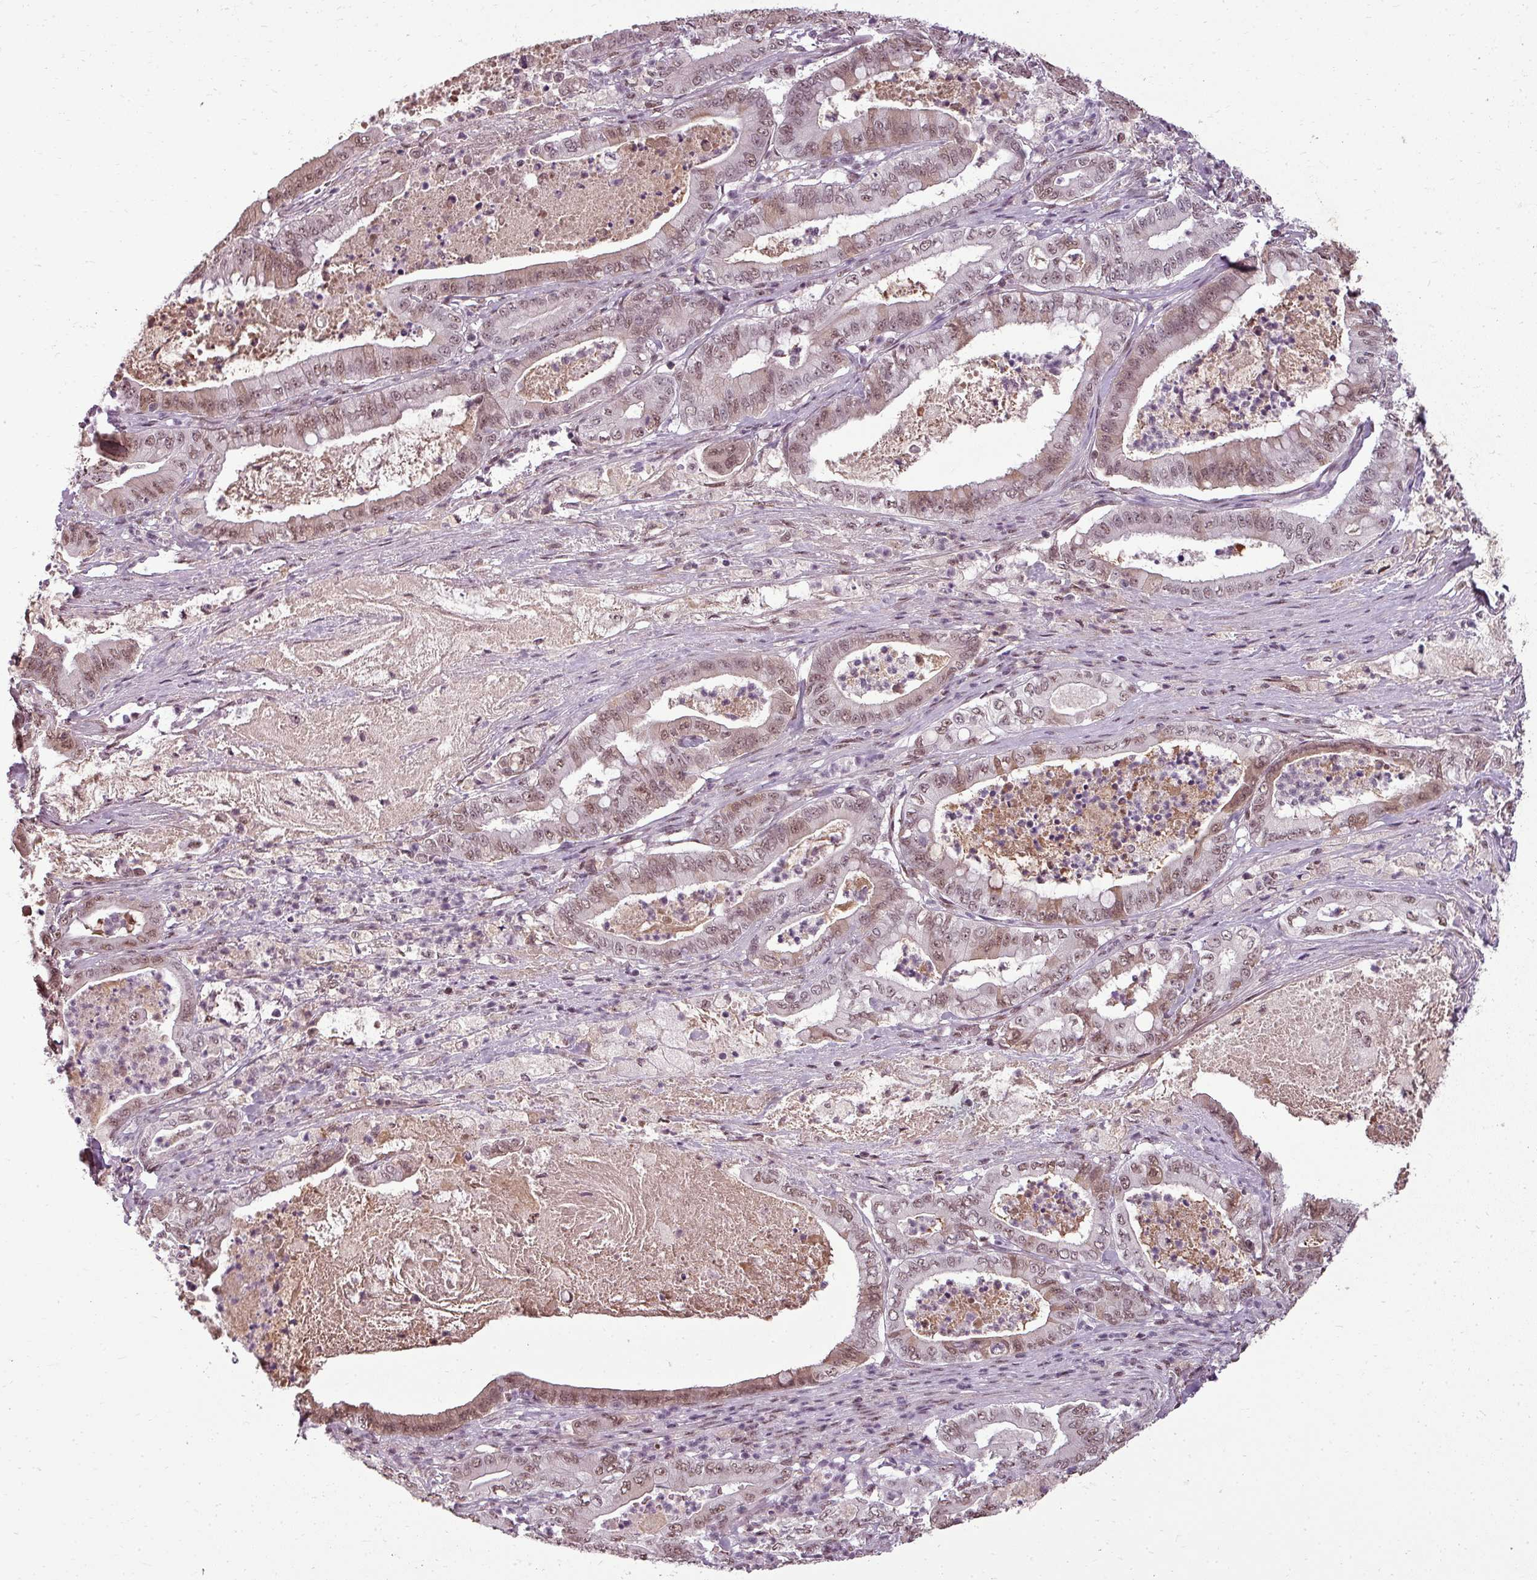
{"staining": {"intensity": "moderate", "quantity": ">75%", "location": "nuclear"}, "tissue": "pancreatic cancer", "cell_type": "Tumor cells", "image_type": "cancer", "snomed": [{"axis": "morphology", "description": "Adenocarcinoma, NOS"}, {"axis": "topography", "description": "Pancreas"}], "caption": "Immunohistochemistry (IHC) (DAB (3,3'-diaminobenzidine)) staining of human pancreatic adenocarcinoma exhibits moderate nuclear protein staining in about >75% of tumor cells. The staining was performed using DAB (3,3'-diaminobenzidine) to visualize the protein expression in brown, while the nuclei were stained in blue with hematoxylin (Magnification: 20x).", "gene": "BCAS3", "patient": {"sex": "male", "age": 71}}